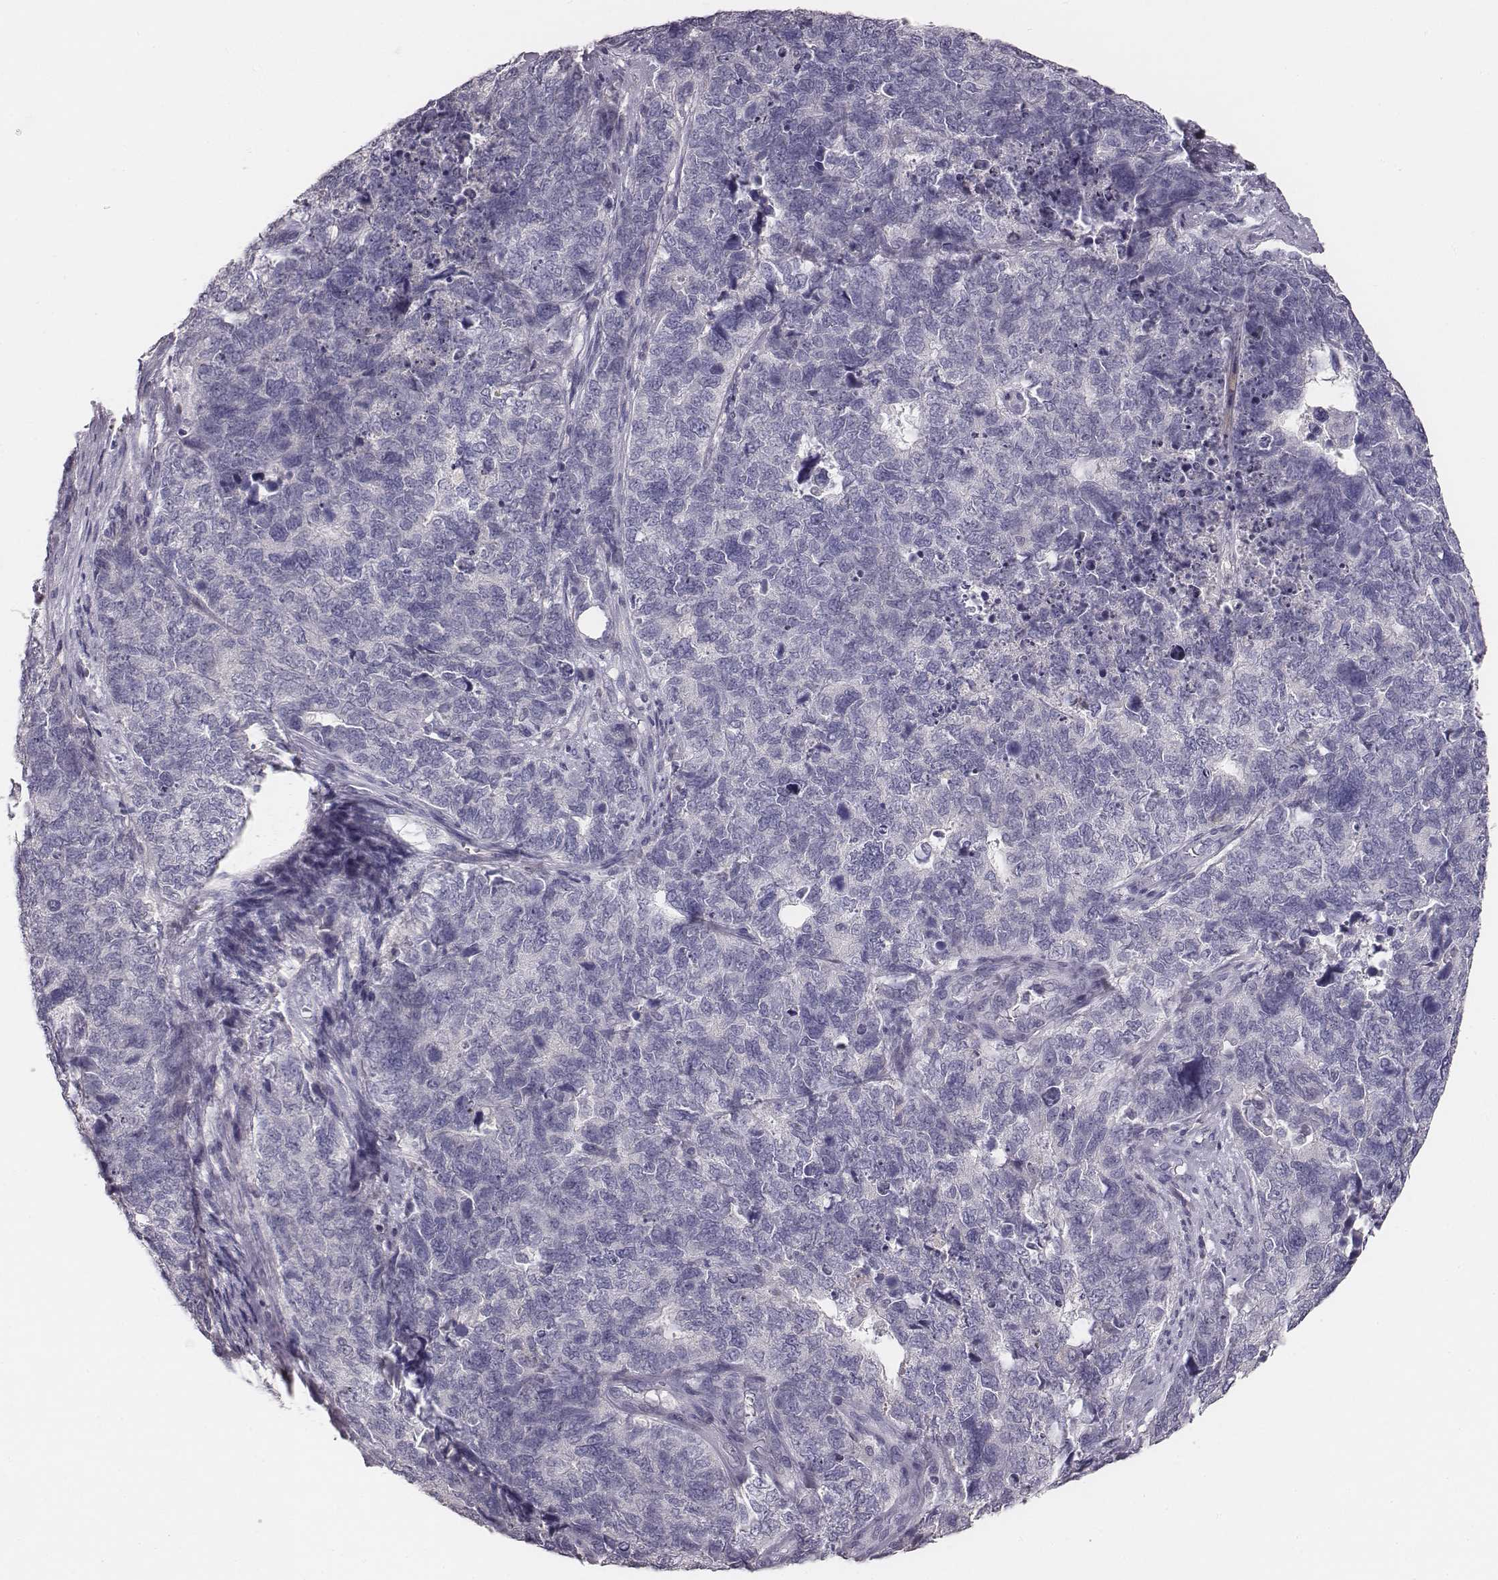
{"staining": {"intensity": "negative", "quantity": "none", "location": "none"}, "tissue": "cervical cancer", "cell_type": "Tumor cells", "image_type": "cancer", "snomed": [{"axis": "morphology", "description": "Squamous cell carcinoma, NOS"}, {"axis": "topography", "description": "Cervix"}], "caption": "Micrograph shows no protein positivity in tumor cells of cervical cancer (squamous cell carcinoma) tissue.", "gene": "MYH6", "patient": {"sex": "female", "age": 63}}